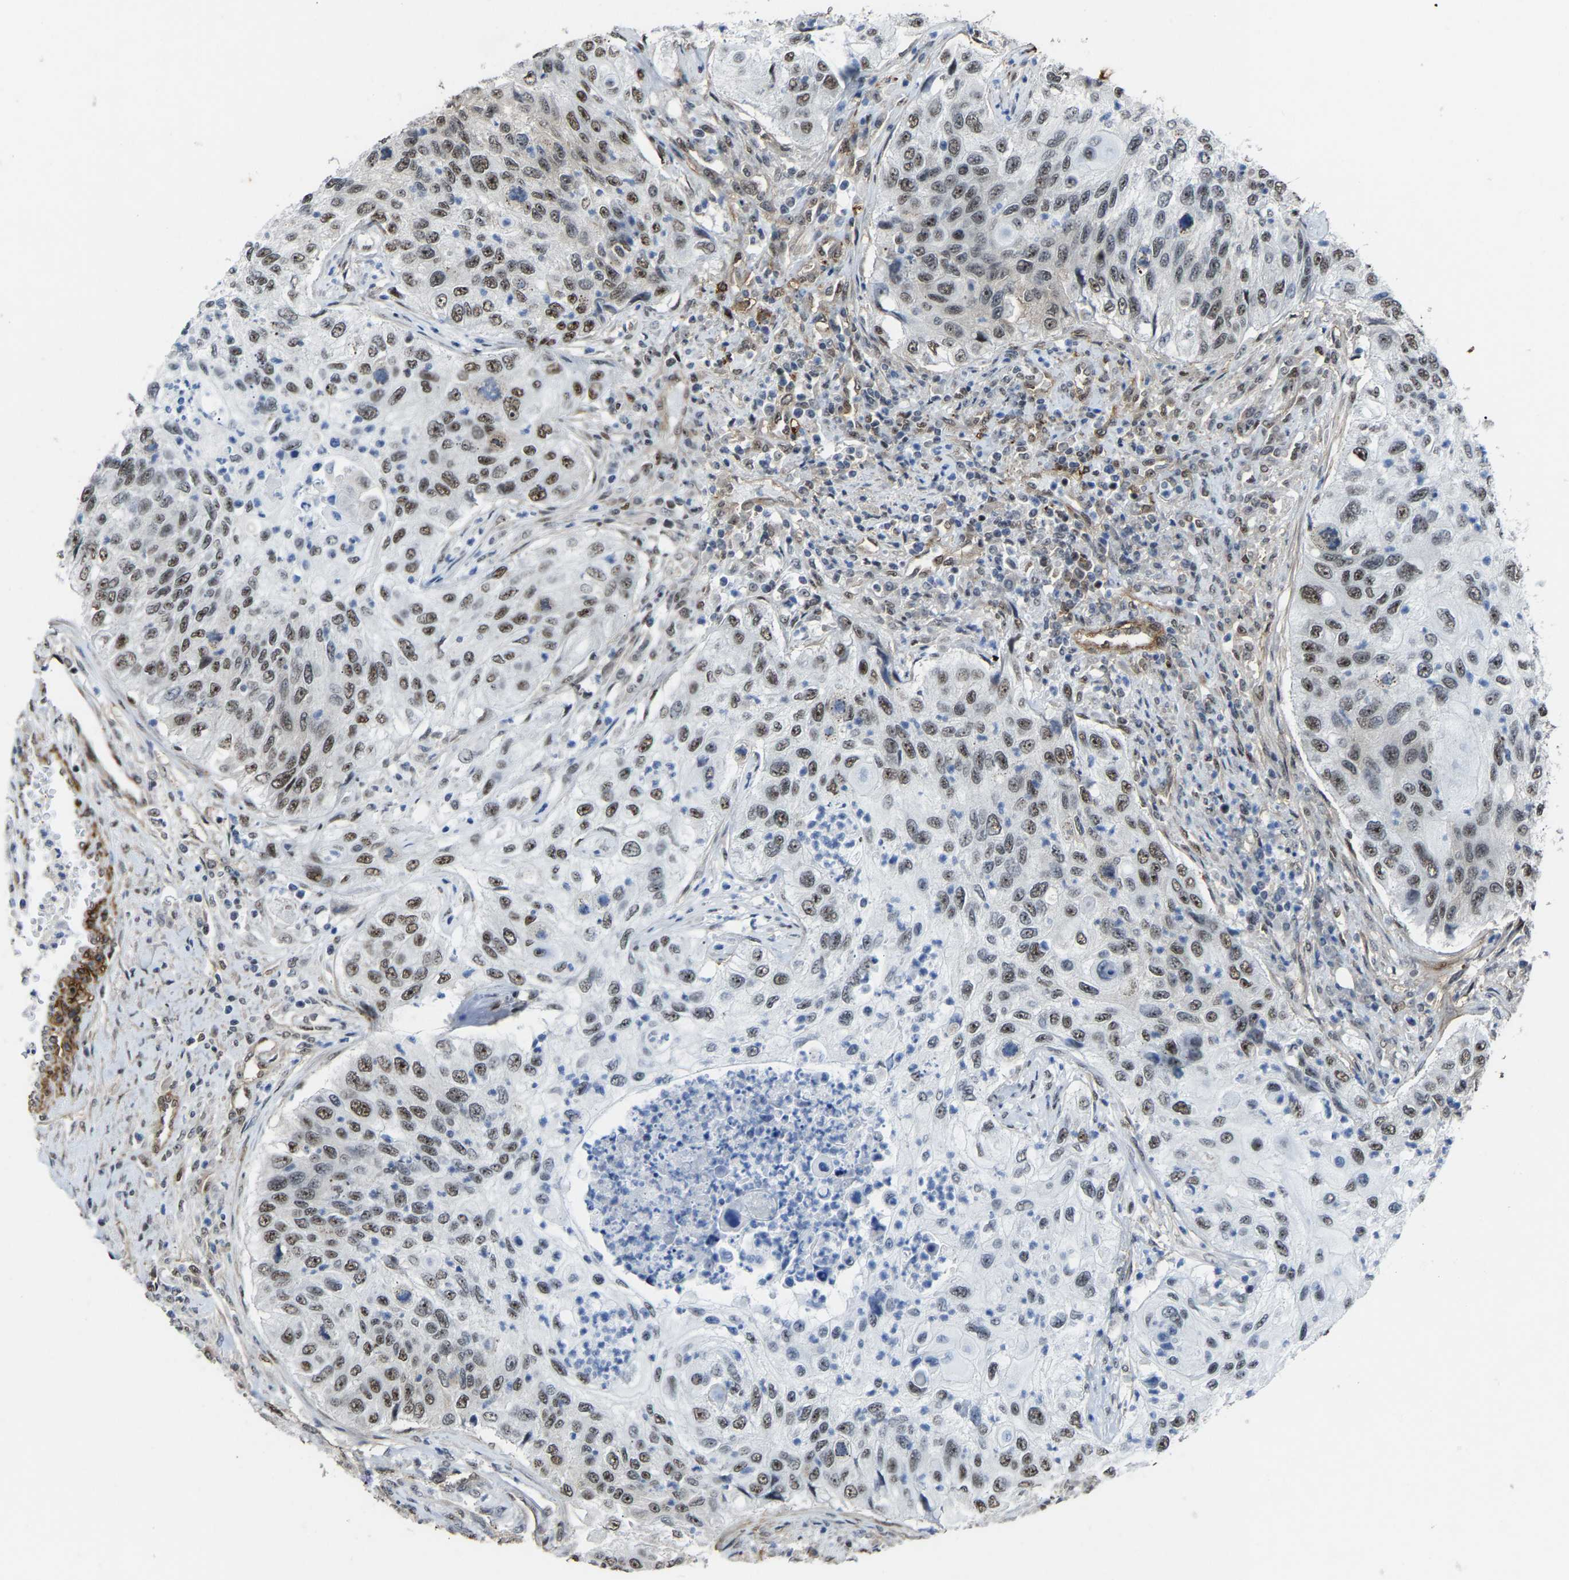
{"staining": {"intensity": "moderate", "quantity": ">75%", "location": "nuclear"}, "tissue": "urothelial cancer", "cell_type": "Tumor cells", "image_type": "cancer", "snomed": [{"axis": "morphology", "description": "Urothelial carcinoma, High grade"}, {"axis": "topography", "description": "Urinary bladder"}], "caption": "Protein staining of urothelial cancer tissue shows moderate nuclear expression in approximately >75% of tumor cells. (Brightfield microscopy of DAB IHC at high magnification).", "gene": "DDX5", "patient": {"sex": "female", "age": 60}}